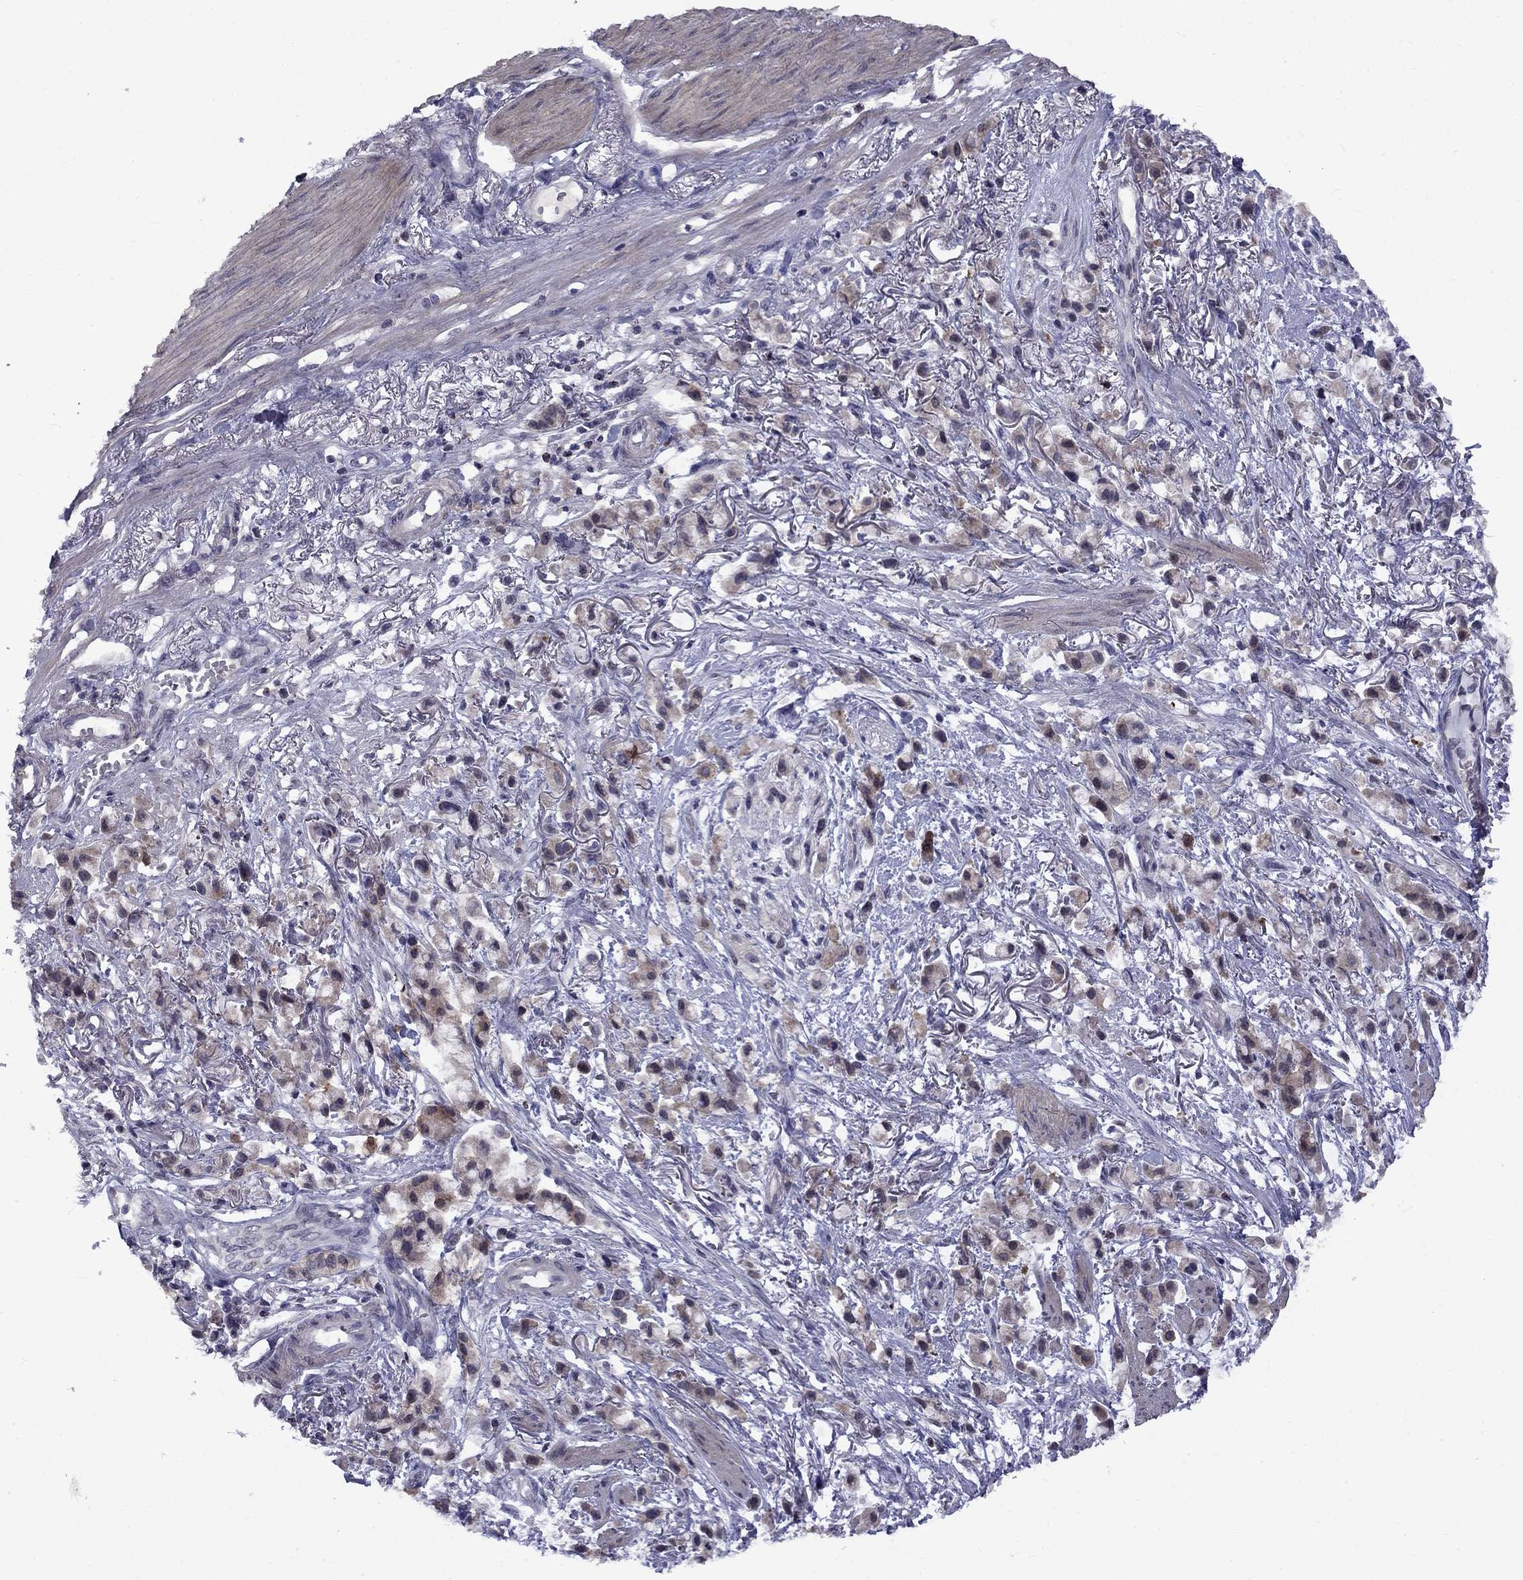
{"staining": {"intensity": "weak", "quantity": "25%-75%", "location": "cytoplasmic/membranous"}, "tissue": "stomach cancer", "cell_type": "Tumor cells", "image_type": "cancer", "snomed": [{"axis": "morphology", "description": "Adenocarcinoma, NOS"}, {"axis": "topography", "description": "Stomach"}], "caption": "Immunohistochemical staining of stomach cancer demonstrates low levels of weak cytoplasmic/membranous protein expression in about 25%-75% of tumor cells.", "gene": "SNTA1", "patient": {"sex": "female", "age": 81}}